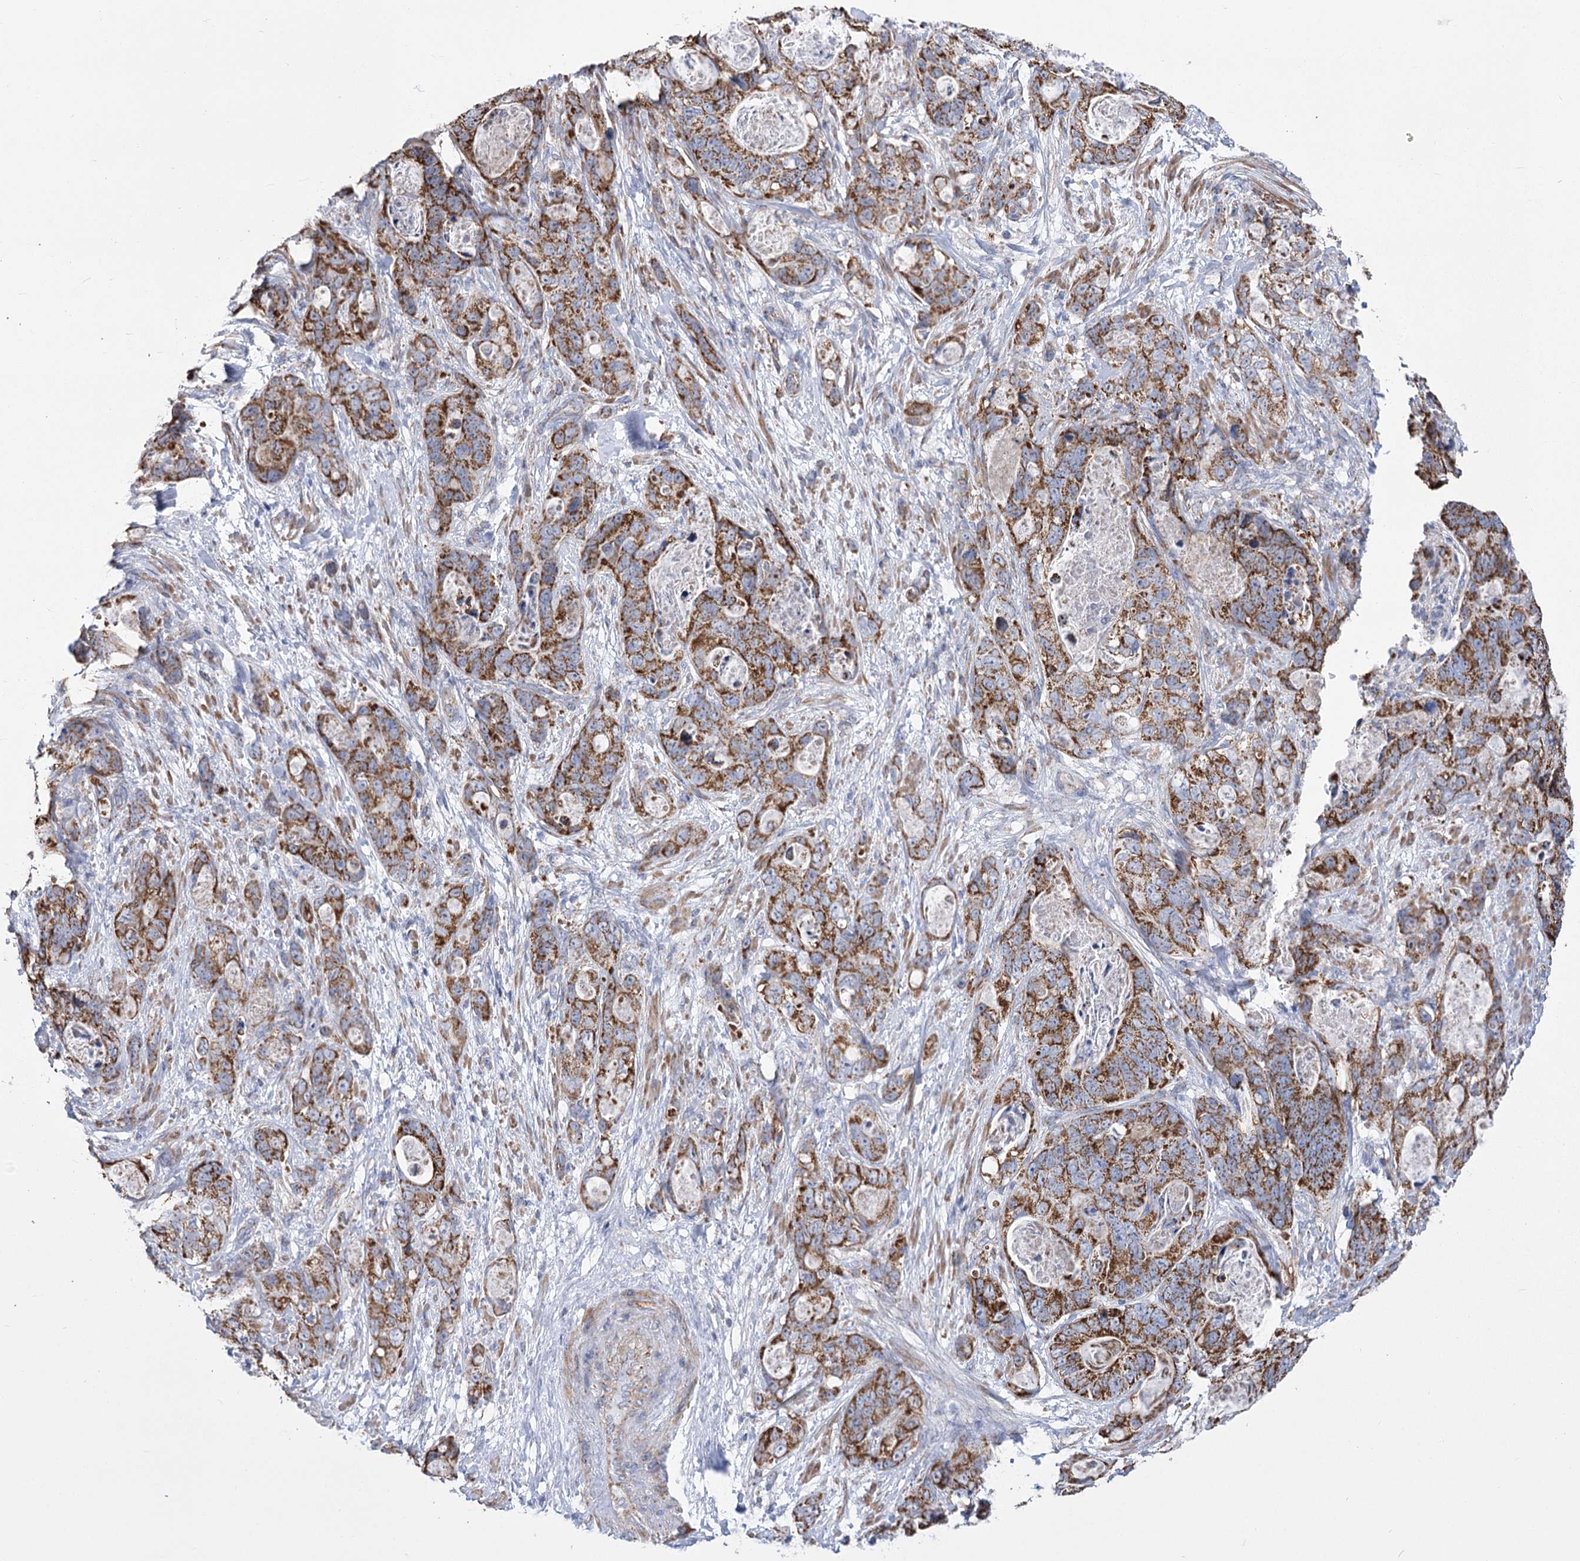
{"staining": {"intensity": "strong", "quantity": ">75%", "location": "cytoplasmic/membranous"}, "tissue": "stomach cancer", "cell_type": "Tumor cells", "image_type": "cancer", "snomed": [{"axis": "morphology", "description": "Normal tissue, NOS"}, {"axis": "morphology", "description": "Adenocarcinoma, NOS"}, {"axis": "topography", "description": "Stomach"}], "caption": "A brown stain shows strong cytoplasmic/membranous expression of a protein in stomach cancer (adenocarcinoma) tumor cells.", "gene": "PDHB", "patient": {"sex": "female", "age": 89}}